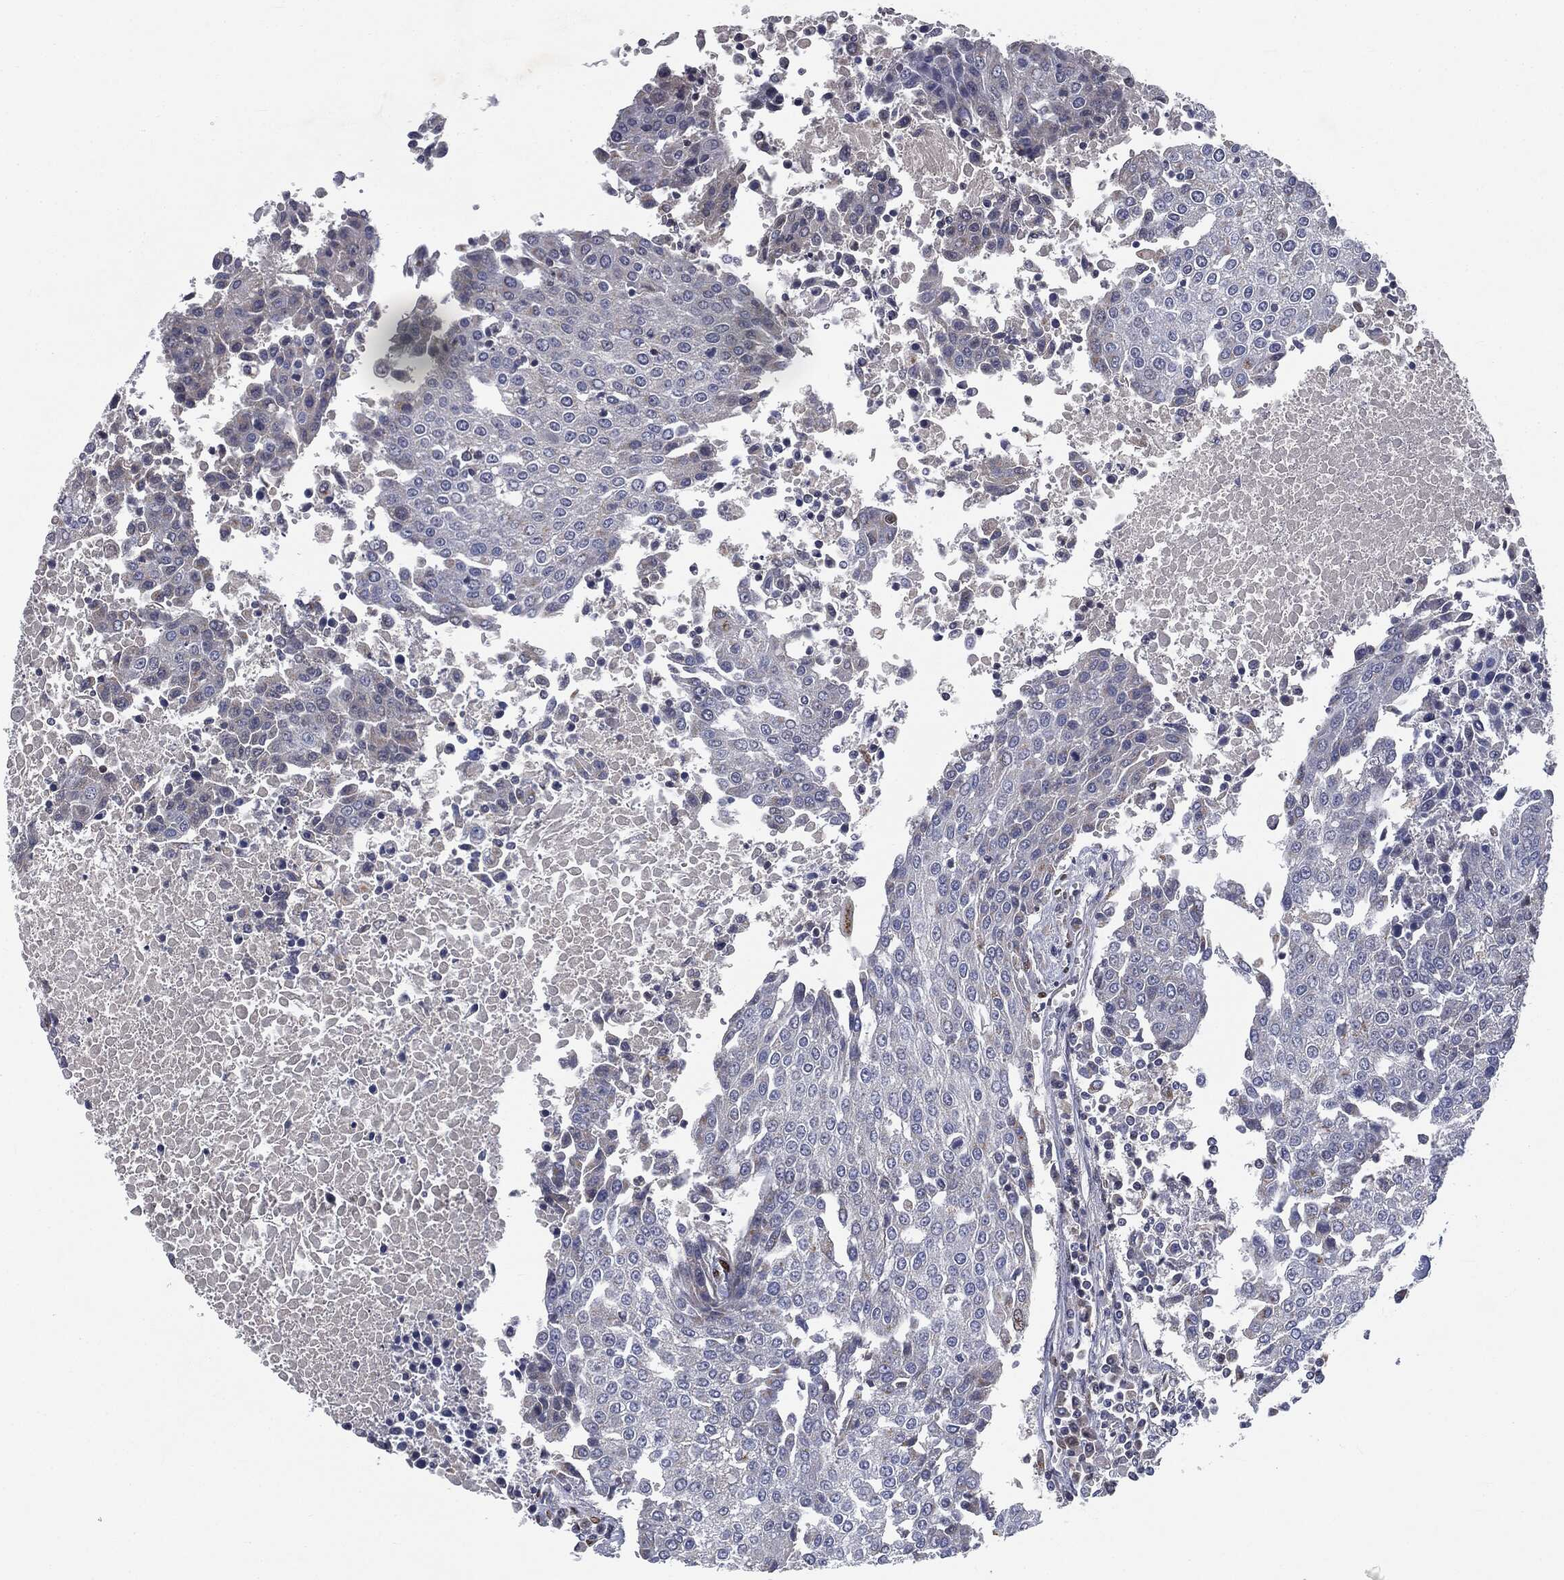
{"staining": {"intensity": "negative", "quantity": "none", "location": "none"}, "tissue": "urothelial cancer", "cell_type": "Tumor cells", "image_type": "cancer", "snomed": [{"axis": "morphology", "description": "Urothelial carcinoma, High grade"}, {"axis": "topography", "description": "Urinary bladder"}], "caption": "High-grade urothelial carcinoma stained for a protein using immunohistochemistry (IHC) exhibits no expression tumor cells.", "gene": "CASD1", "patient": {"sex": "female", "age": 85}}